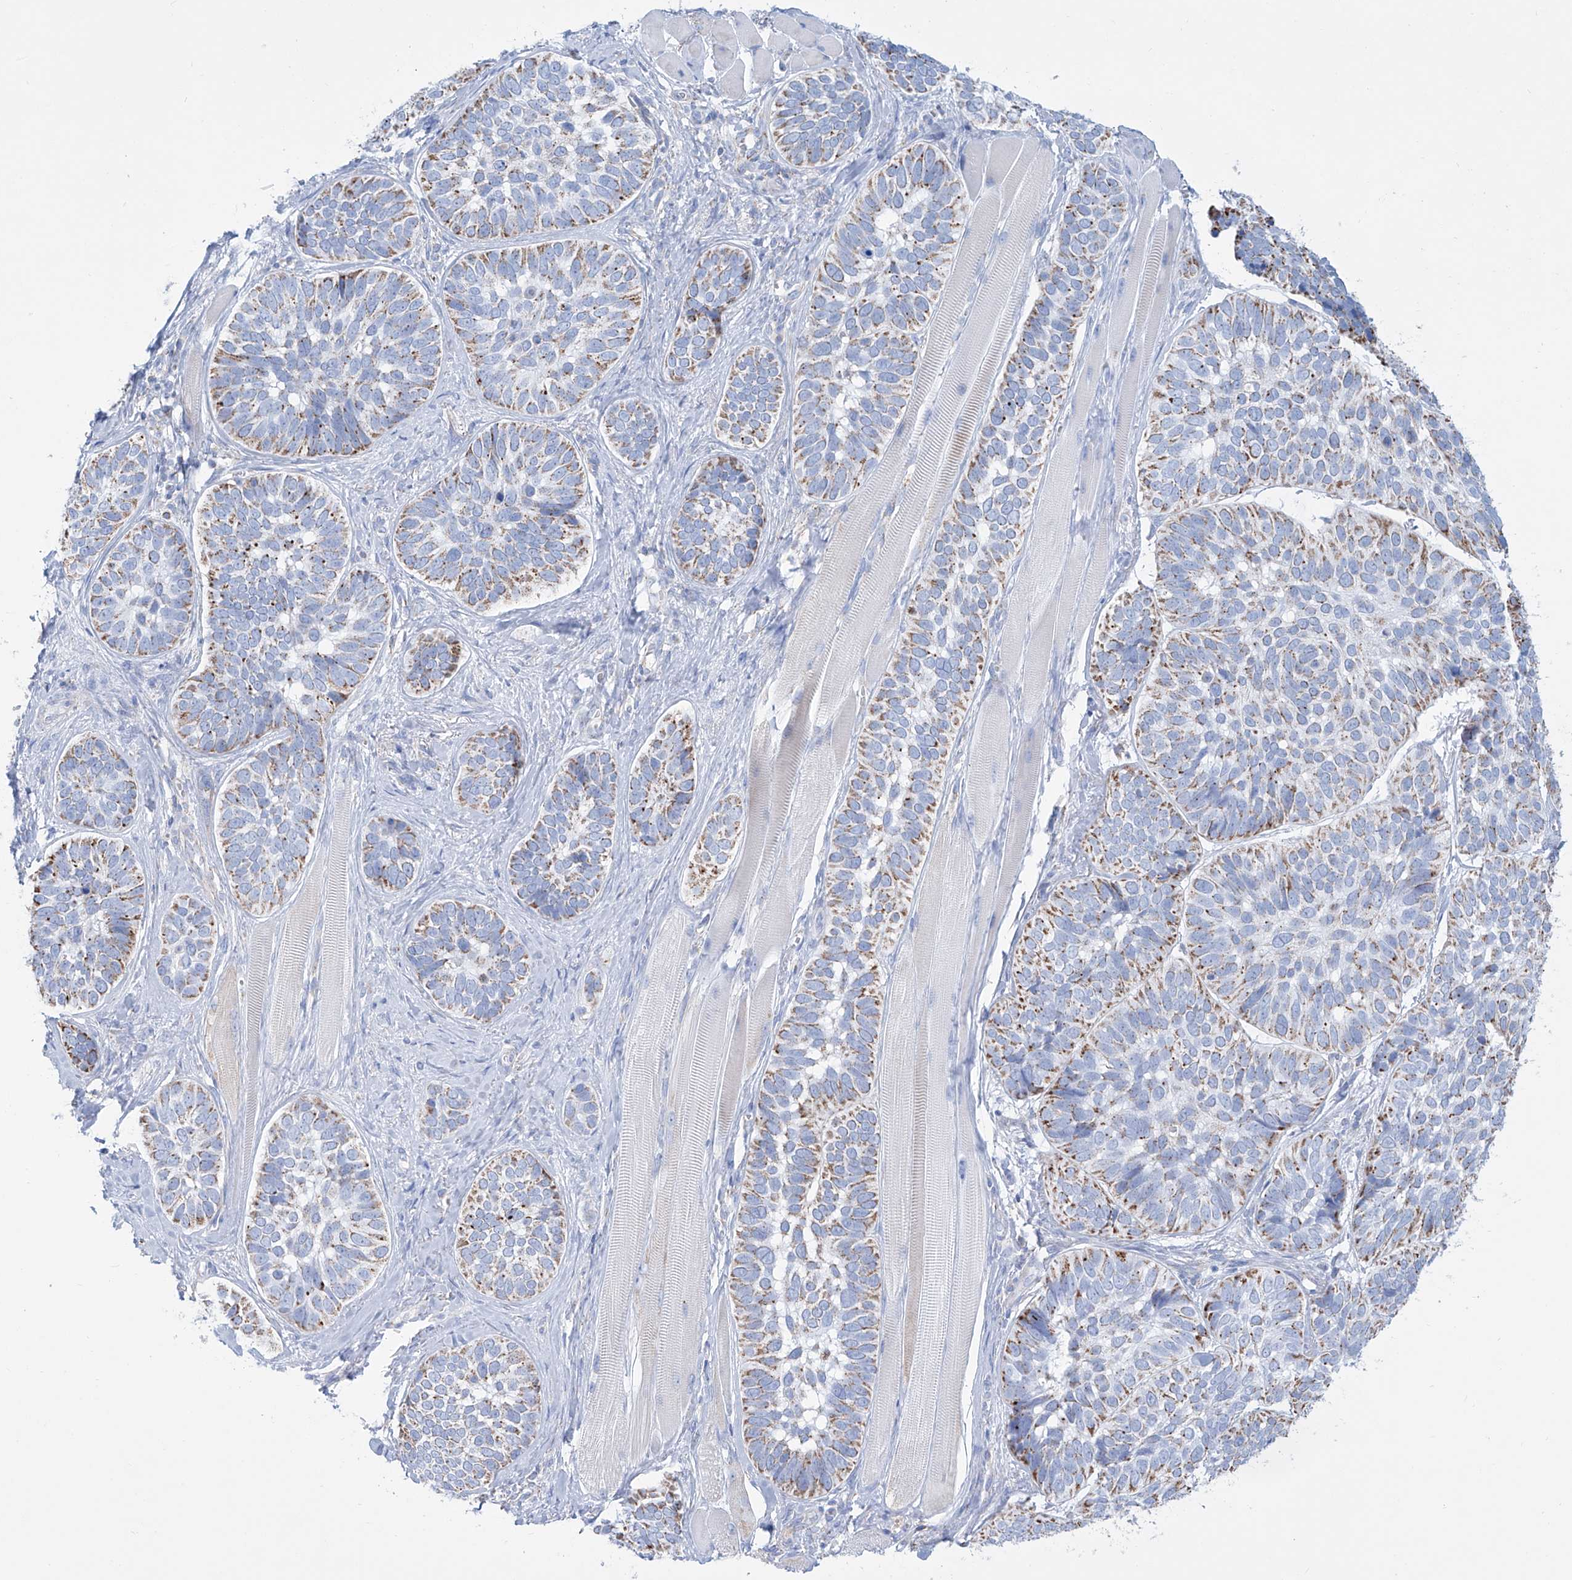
{"staining": {"intensity": "strong", "quantity": "25%-75%", "location": "cytoplasmic/membranous"}, "tissue": "skin cancer", "cell_type": "Tumor cells", "image_type": "cancer", "snomed": [{"axis": "morphology", "description": "Basal cell carcinoma"}, {"axis": "topography", "description": "Skin"}], "caption": "Human skin basal cell carcinoma stained for a protein (brown) shows strong cytoplasmic/membranous positive expression in about 25%-75% of tumor cells.", "gene": "ALDH6A1", "patient": {"sex": "male", "age": 62}}